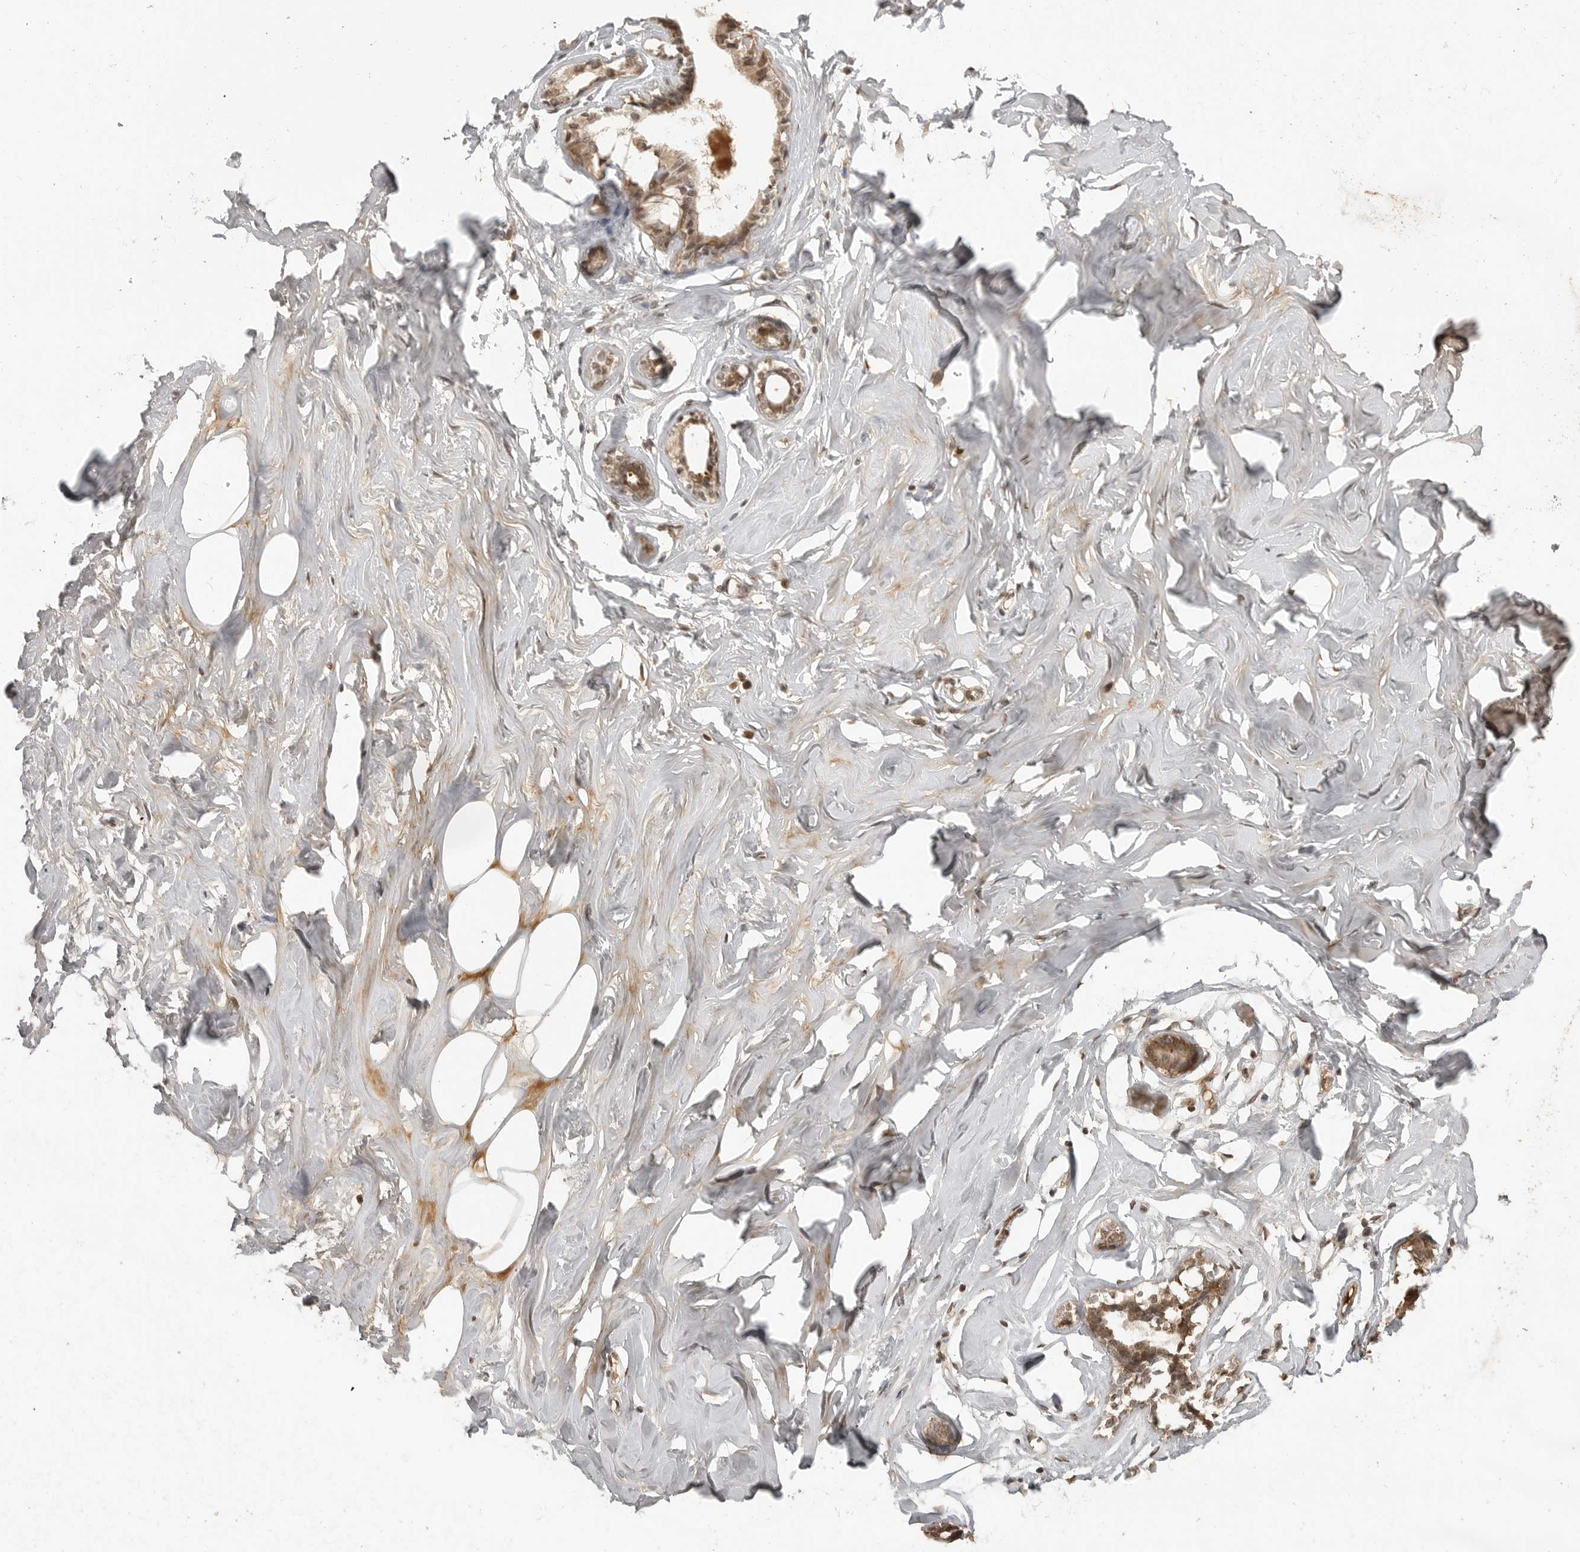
{"staining": {"intensity": "weak", "quantity": "25%-75%", "location": "cytoplasmic/membranous,nuclear"}, "tissue": "adipose tissue", "cell_type": "Adipocytes", "image_type": "normal", "snomed": [{"axis": "morphology", "description": "Normal tissue, NOS"}, {"axis": "morphology", "description": "Fibrosis, NOS"}, {"axis": "topography", "description": "Breast"}, {"axis": "topography", "description": "Adipose tissue"}], "caption": "Adipose tissue stained with a brown dye reveals weak cytoplasmic/membranous,nuclear positive positivity in about 25%-75% of adipocytes.", "gene": "CLOCK", "patient": {"sex": "female", "age": 39}}